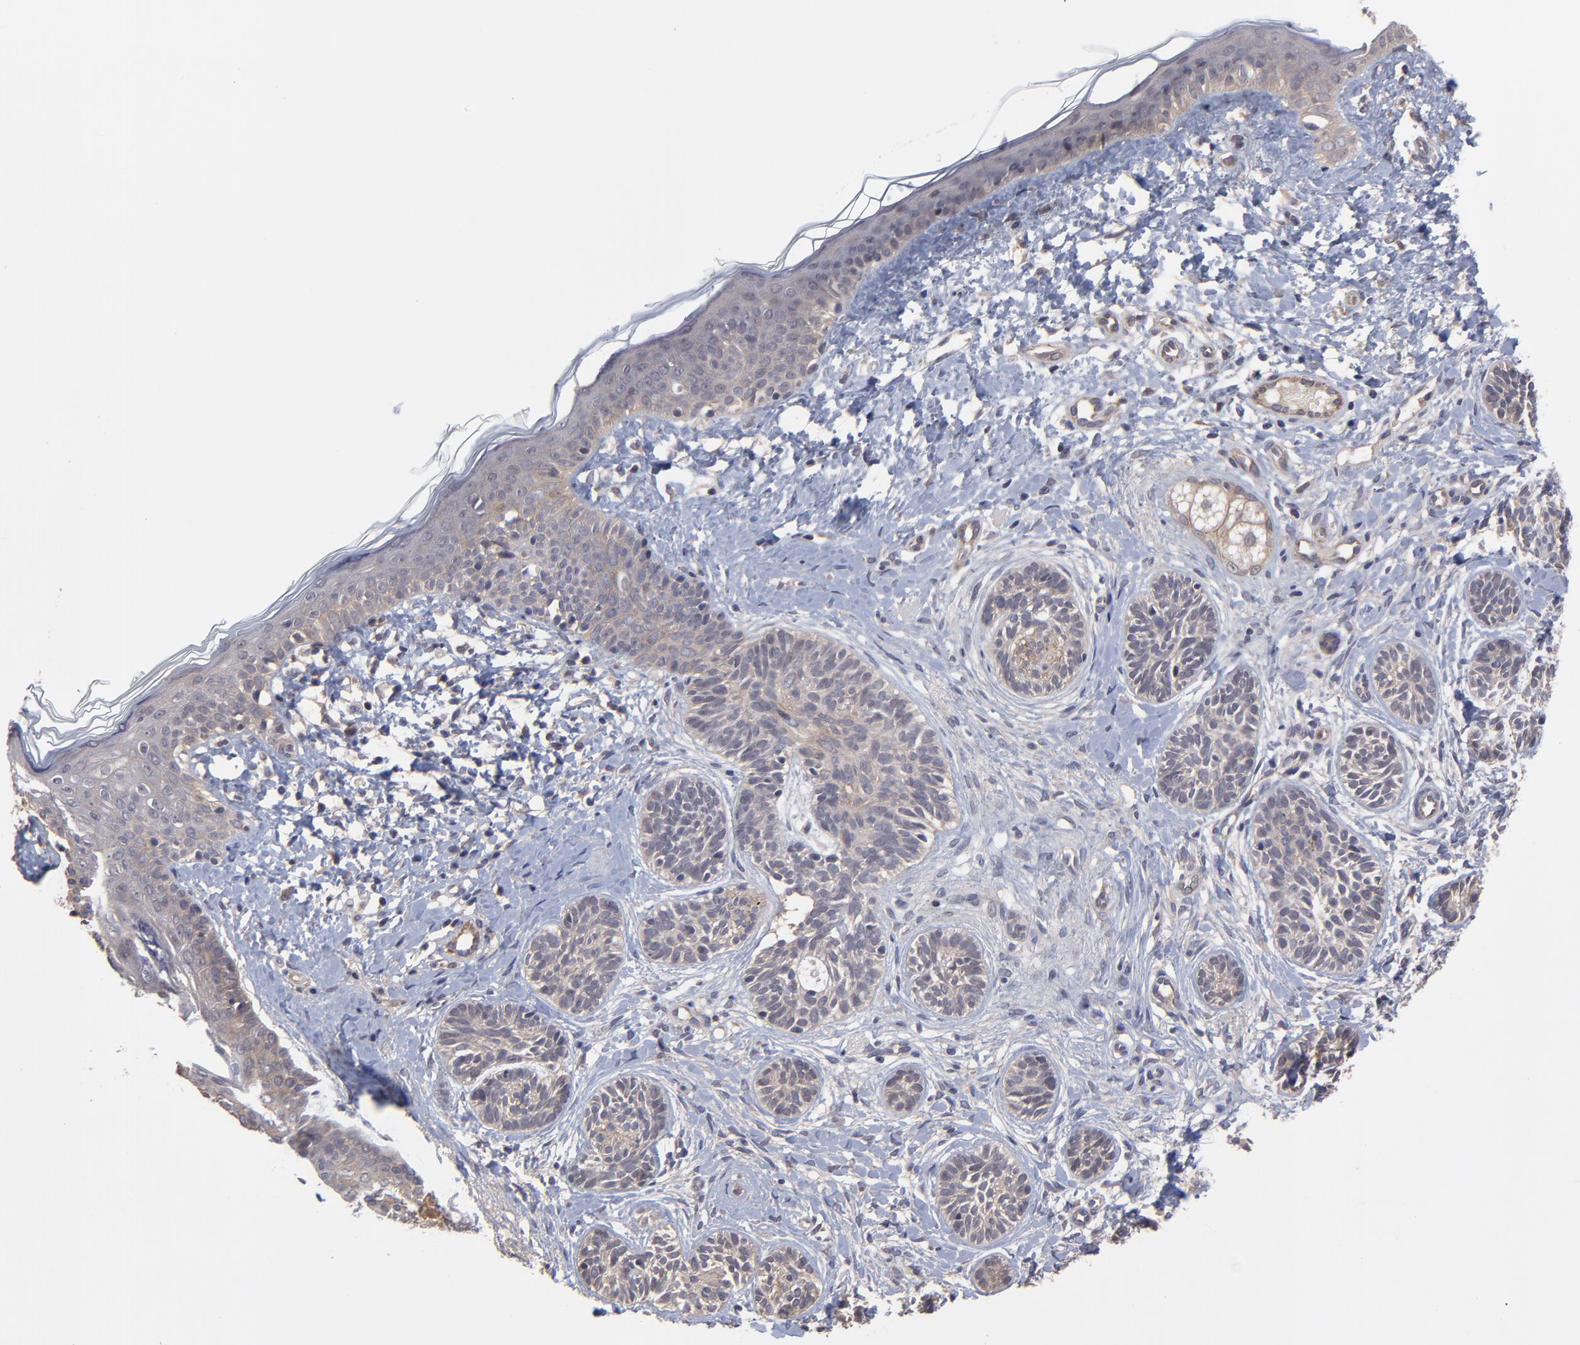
{"staining": {"intensity": "moderate", "quantity": ">75%", "location": "cytoplasmic/membranous"}, "tissue": "skin cancer", "cell_type": "Tumor cells", "image_type": "cancer", "snomed": [{"axis": "morphology", "description": "Normal tissue, NOS"}, {"axis": "morphology", "description": "Basal cell carcinoma"}, {"axis": "topography", "description": "Skin"}], "caption": "Protein staining by IHC reveals moderate cytoplasmic/membranous expression in approximately >75% of tumor cells in skin basal cell carcinoma.", "gene": "ZNF780B", "patient": {"sex": "male", "age": 63}}